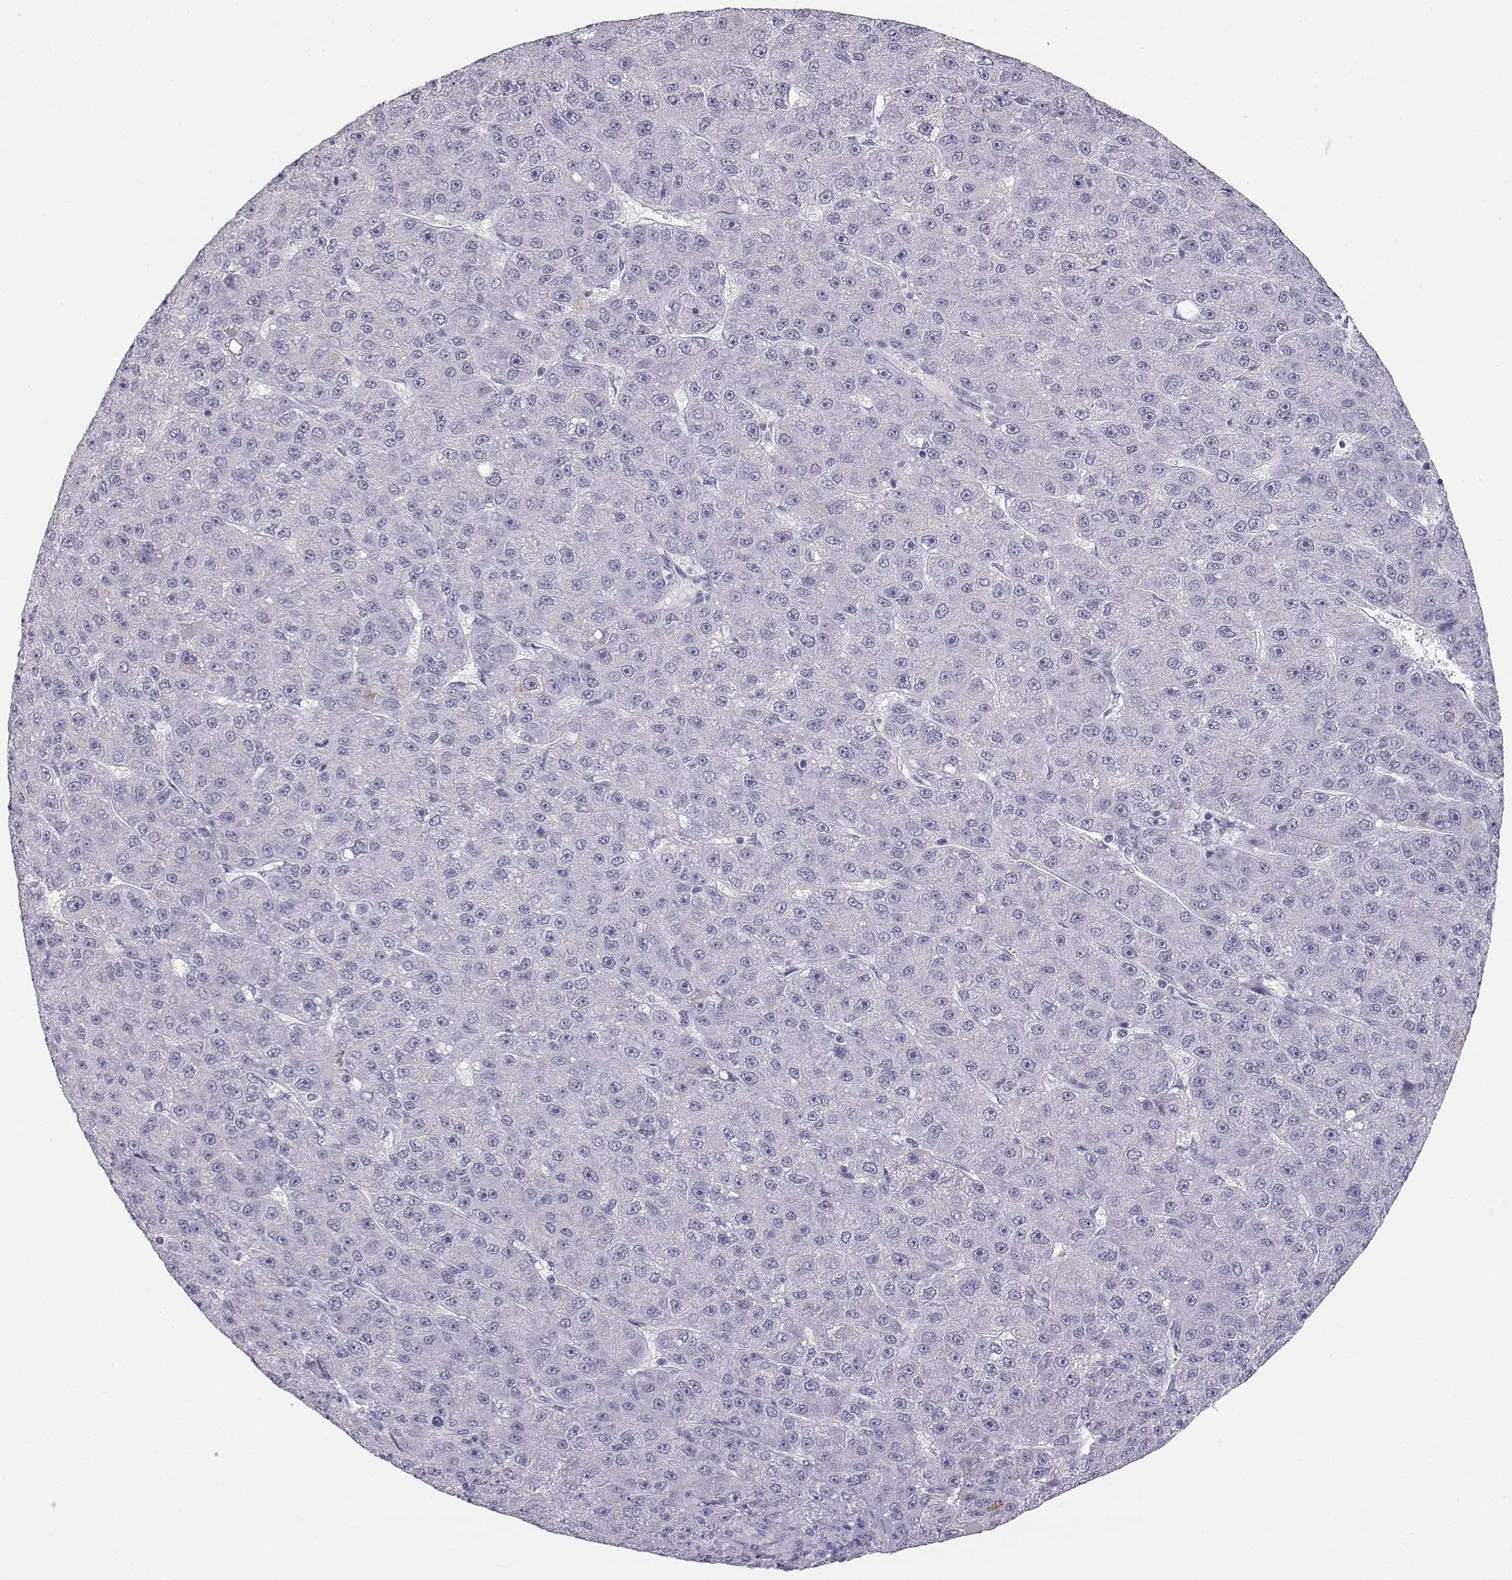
{"staining": {"intensity": "negative", "quantity": "none", "location": "none"}, "tissue": "liver cancer", "cell_type": "Tumor cells", "image_type": "cancer", "snomed": [{"axis": "morphology", "description": "Carcinoma, Hepatocellular, NOS"}, {"axis": "topography", "description": "Liver"}], "caption": "A micrograph of liver hepatocellular carcinoma stained for a protein reveals no brown staining in tumor cells.", "gene": "NUTM1", "patient": {"sex": "male", "age": 67}}